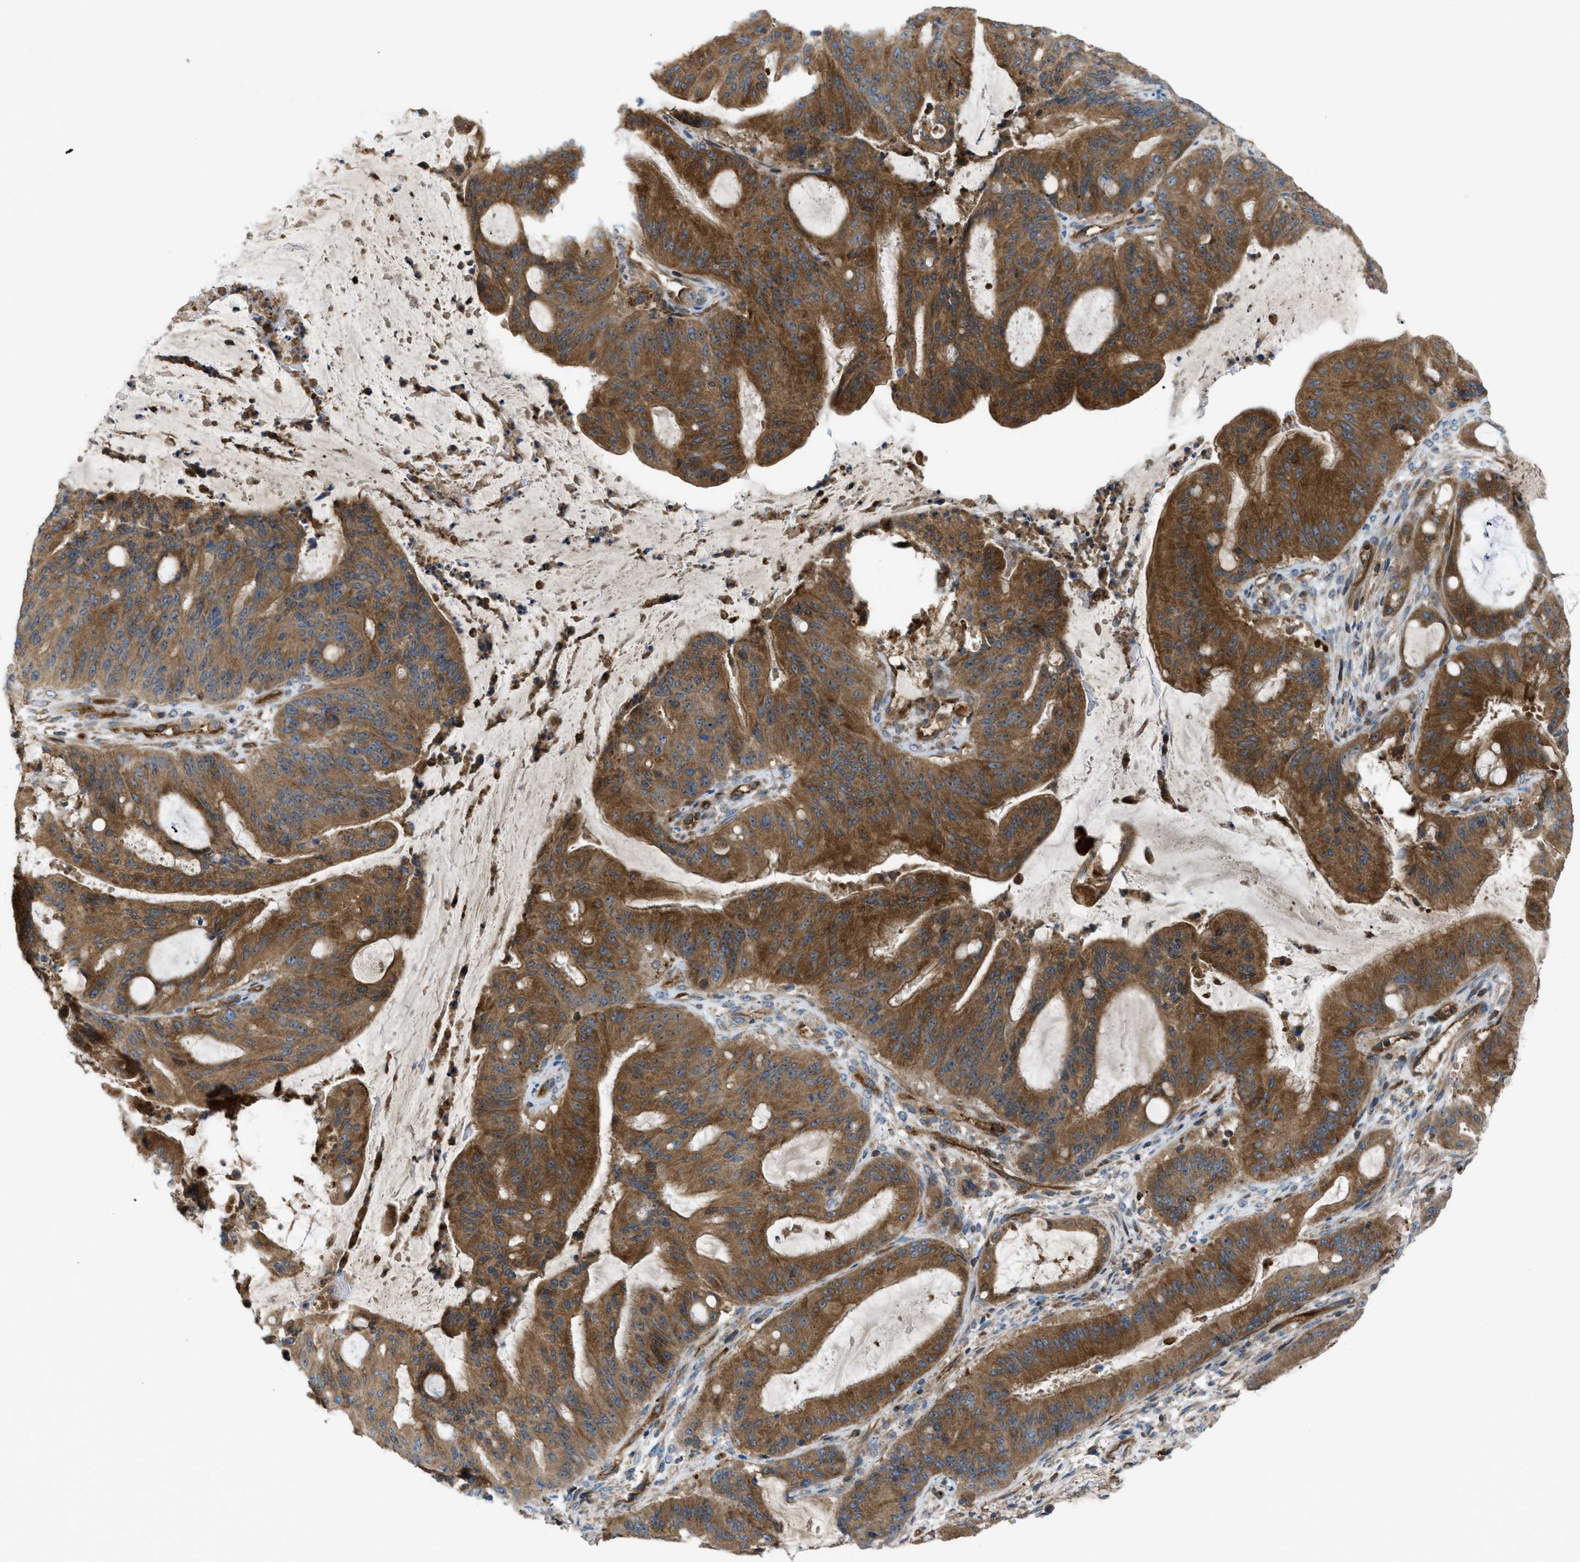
{"staining": {"intensity": "moderate", "quantity": ">75%", "location": "cytoplasmic/membranous"}, "tissue": "liver cancer", "cell_type": "Tumor cells", "image_type": "cancer", "snomed": [{"axis": "morphology", "description": "Normal tissue, NOS"}, {"axis": "morphology", "description": "Cholangiocarcinoma"}, {"axis": "topography", "description": "Liver"}, {"axis": "topography", "description": "Peripheral nerve tissue"}], "caption": "Approximately >75% of tumor cells in human liver cancer display moderate cytoplasmic/membranous protein expression as visualized by brown immunohistochemical staining.", "gene": "ATP2A3", "patient": {"sex": "female", "age": 73}}